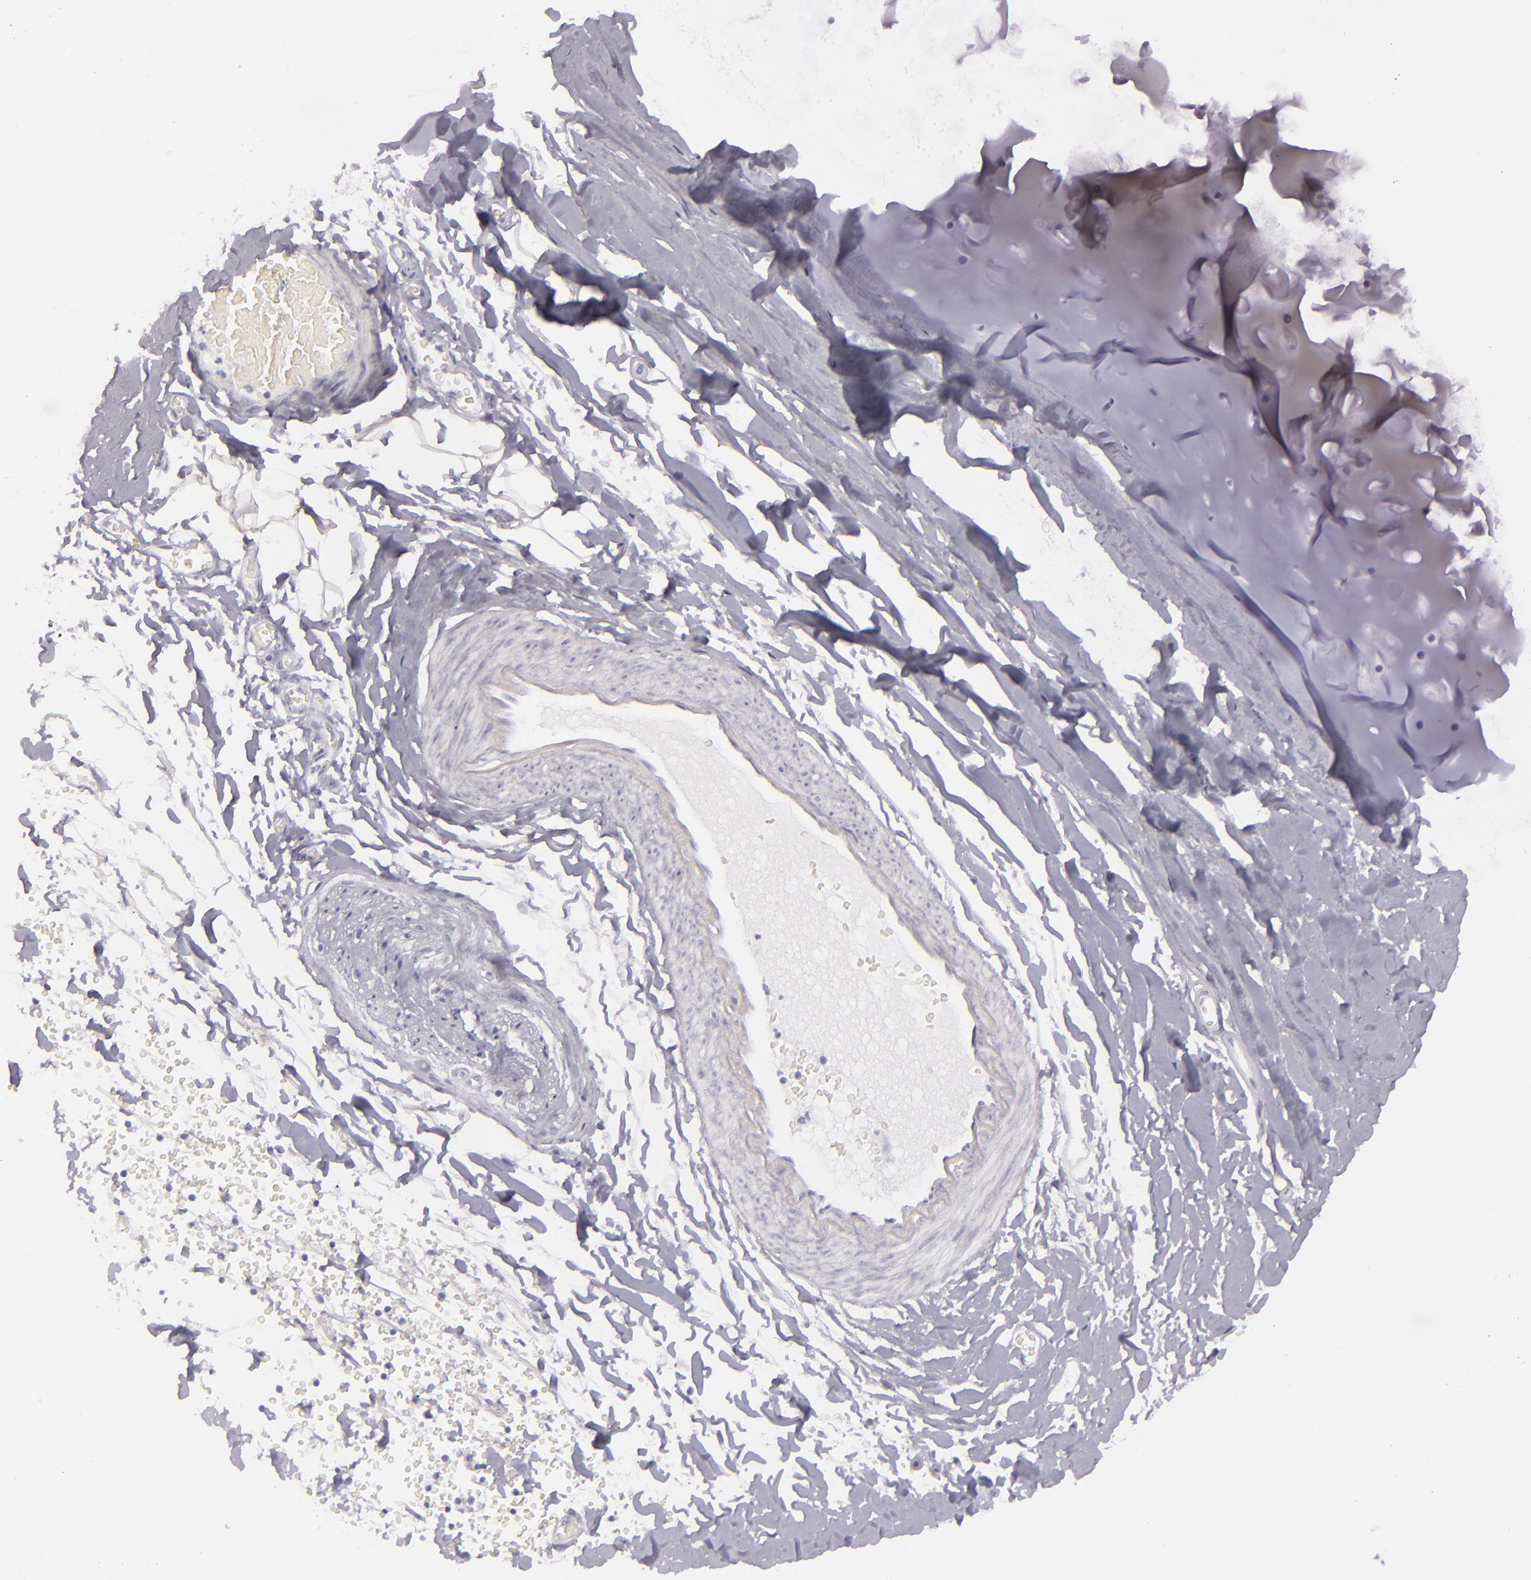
{"staining": {"intensity": "negative", "quantity": "none", "location": "none"}, "tissue": "adipose tissue", "cell_type": "Adipocytes", "image_type": "normal", "snomed": [{"axis": "morphology", "description": "Normal tissue, NOS"}, {"axis": "topography", "description": "Bronchus"}, {"axis": "topography", "description": "Lung"}], "caption": "A high-resolution photomicrograph shows immunohistochemistry (IHC) staining of normal adipose tissue, which displays no significant expression in adipocytes. (Brightfield microscopy of DAB IHC at high magnification).", "gene": "FLG", "patient": {"sex": "female", "age": 56}}